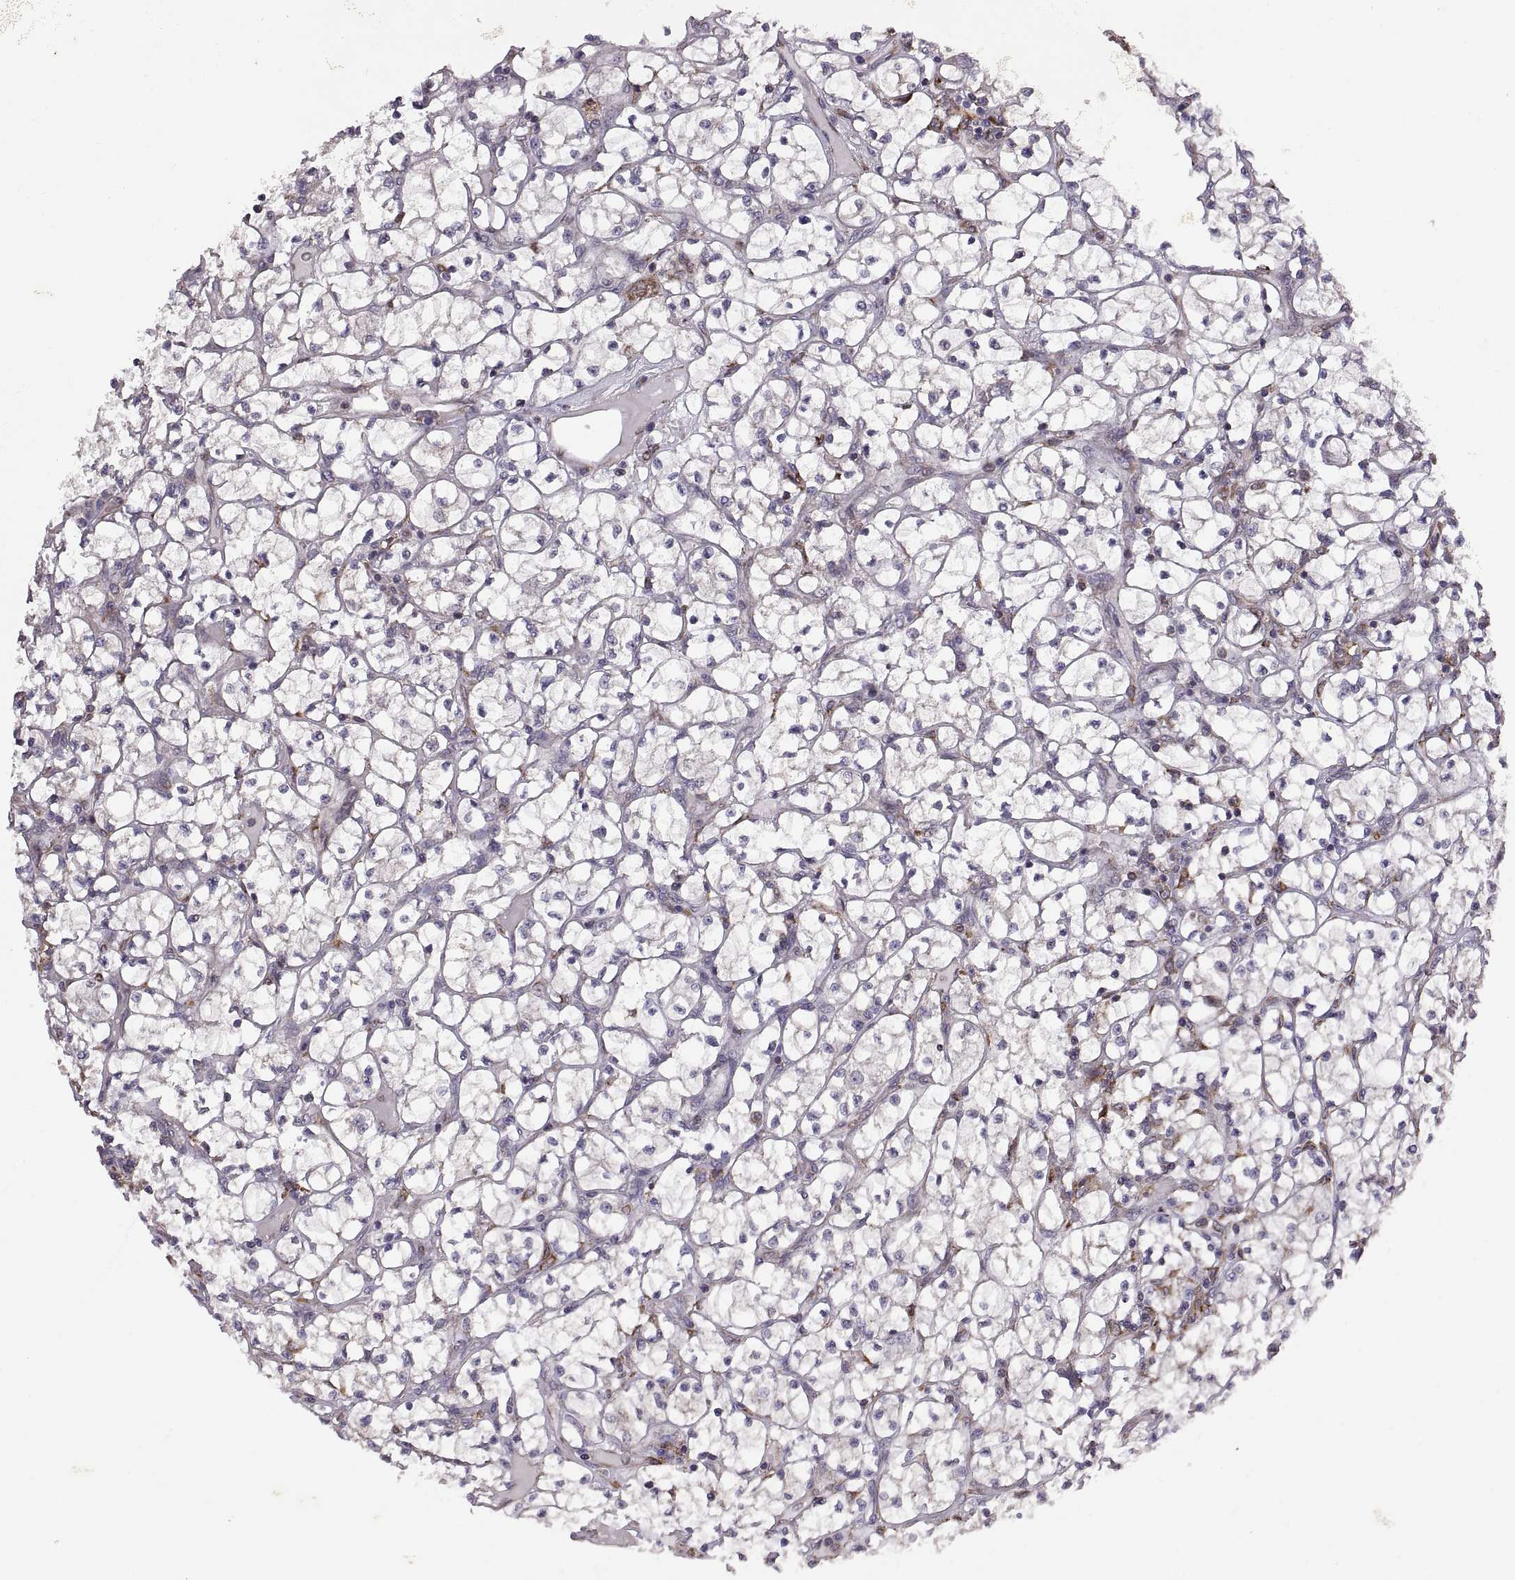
{"staining": {"intensity": "negative", "quantity": "none", "location": "none"}, "tissue": "renal cancer", "cell_type": "Tumor cells", "image_type": "cancer", "snomed": [{"axis": "morphology", "description": "Adenocarcinoma, NOS"}, {"axis": "topography", "description": "Kidney"}], "caption": "There is no significant expression in tumor cells of renal adenocarcinoma. (DAB (3,3'-diaminobenzidine) immunohistochemistry visualized using brightfield microscopy, high magnification).", "gene": "PLEKHB2", "patient": {"sex": "female", "age": 64}}